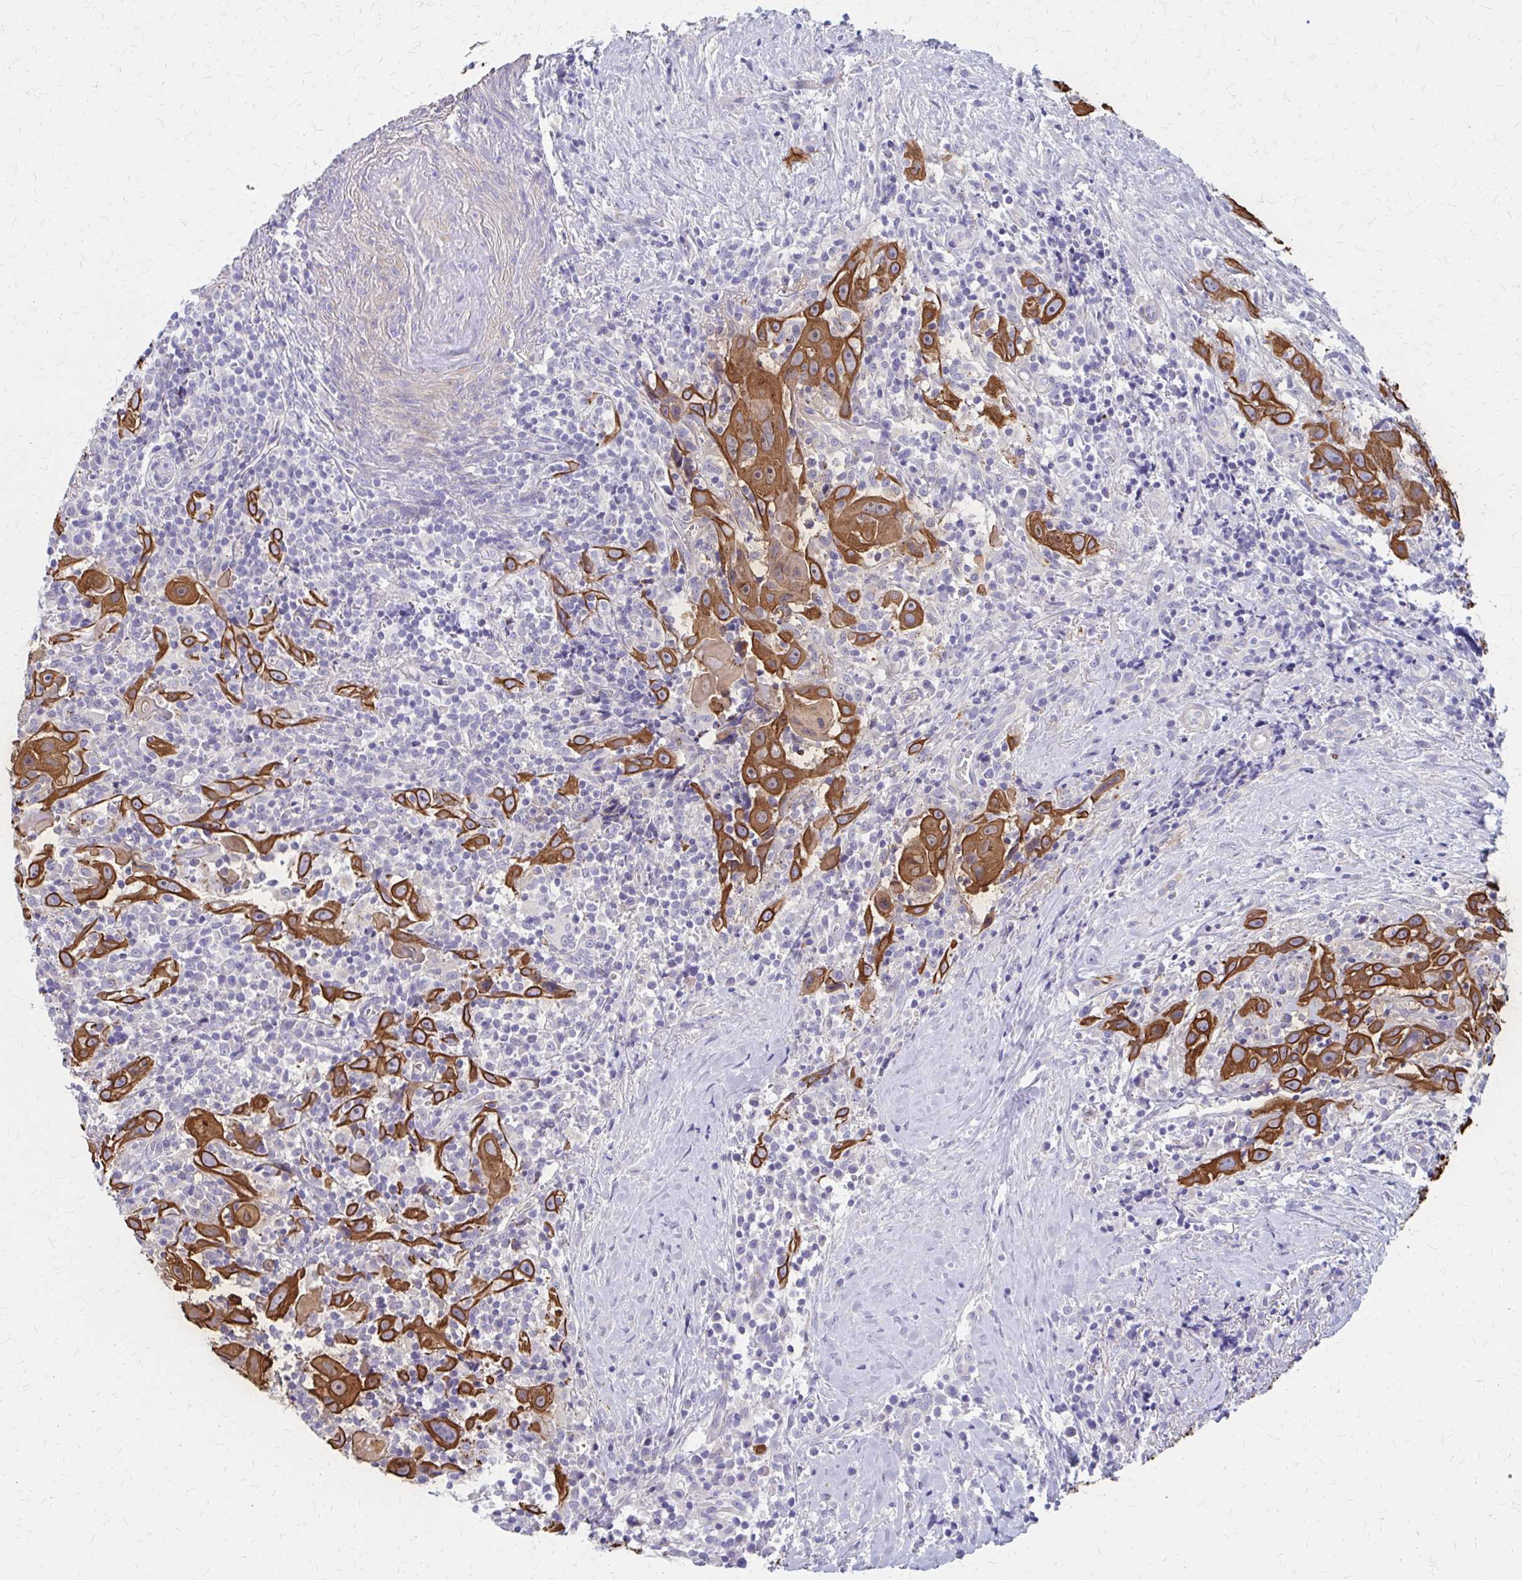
{"staining": {"intensity": "strong", "quantity": ">75%", "location": "cytoplasmic/membranous"}, "tissue": "head and neck cancer", "cell_type": "Tumor cells", "image_type": "cancer", "snomed": [{"axis": "morphology", "description": "Squamous cell carcinoma, NOS"}, {"axis": "topography", "description": "Head-Neck"}], "caption": "The image exhibits a brown stain indicating the presence of a protein in the cytoplasmic/membranous of tumor cells in head and neck squamous cell carcinoma. (DAB IHC, brown staining for protein, blue staining for nuclei).", "gene": "GLYATL2", "patient": {"sex": "female", "age": 95}}